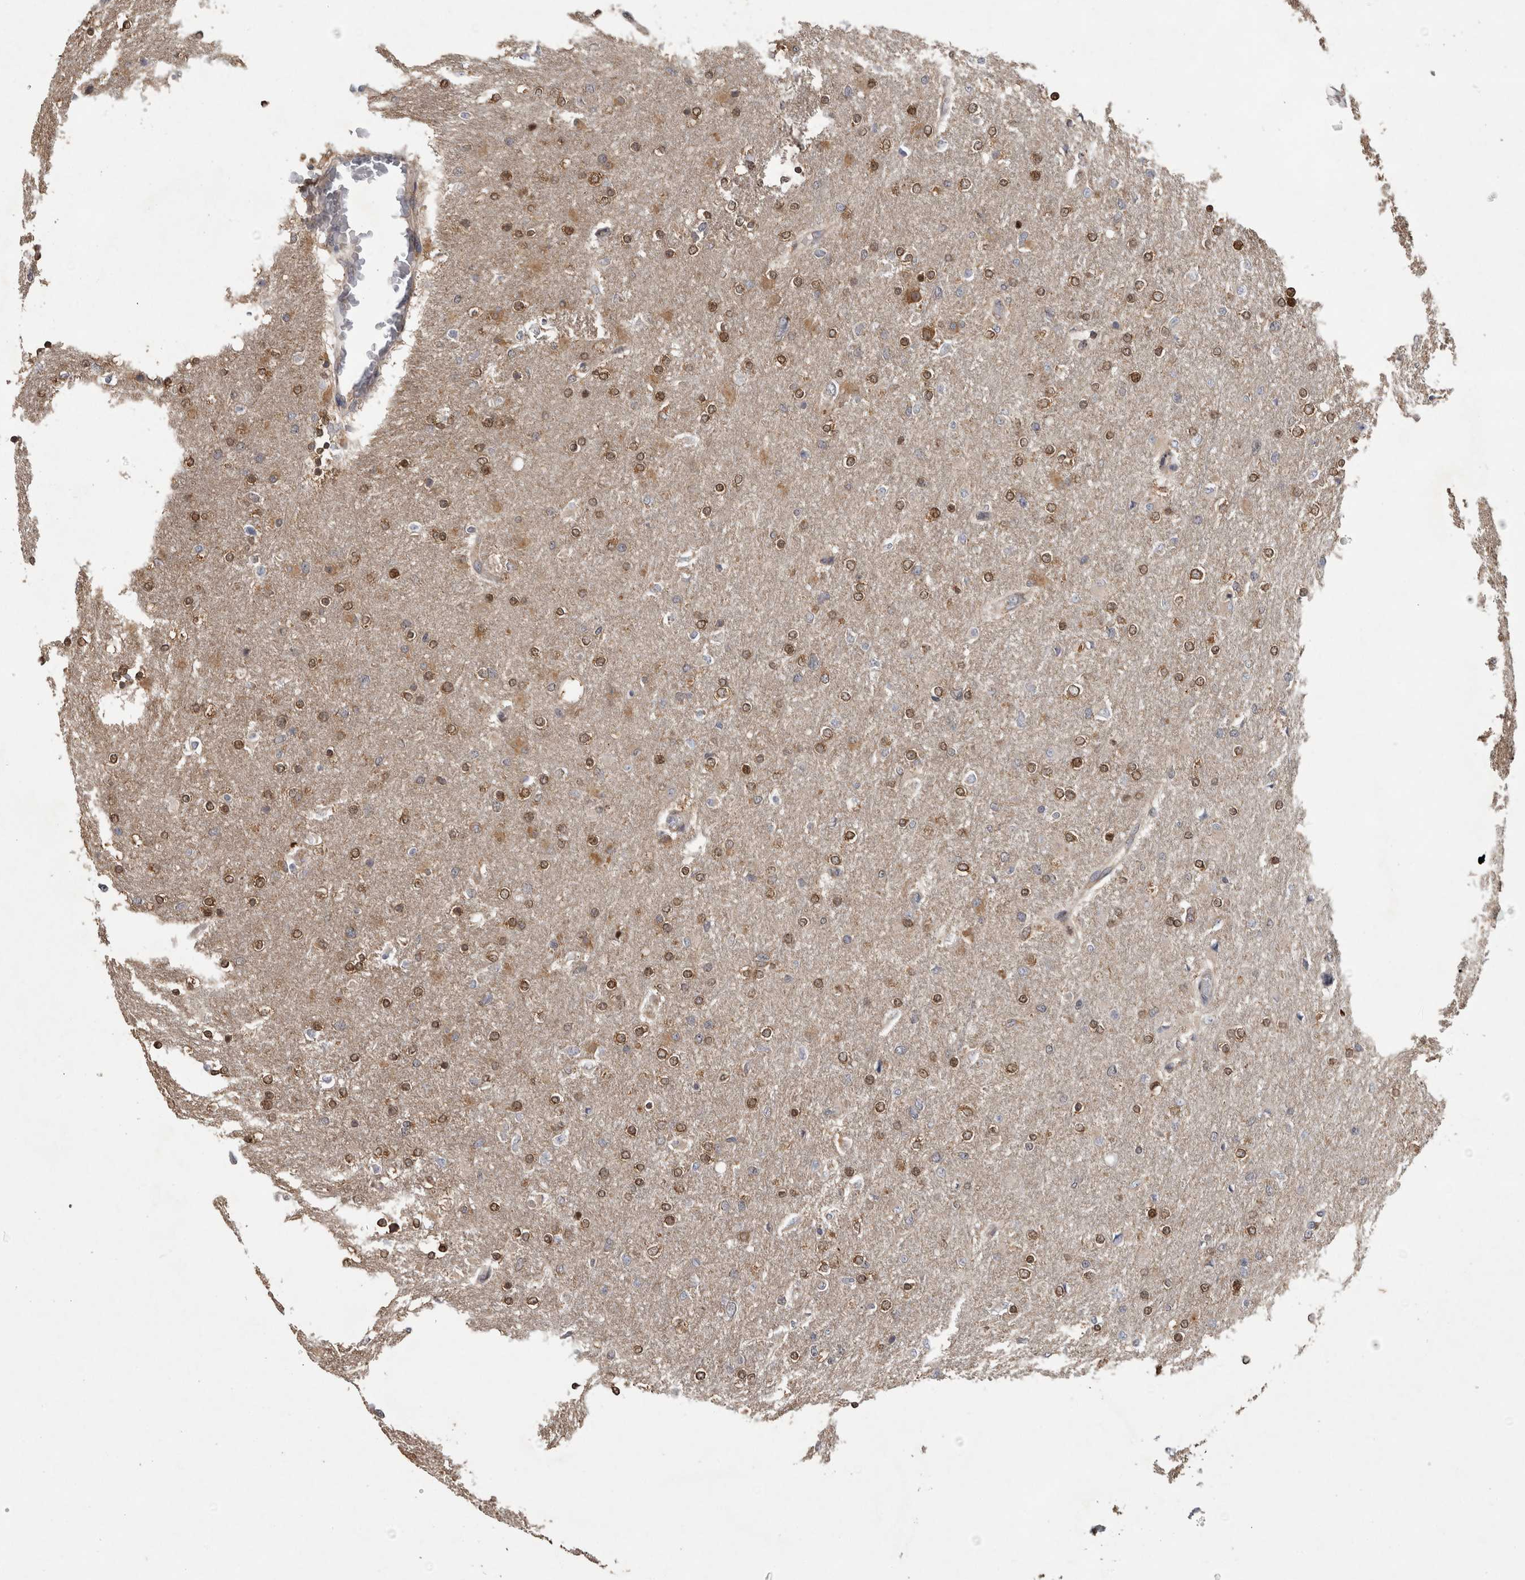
{"staining": {"intensity": "moderate", "quantity": ">75%", "location": "nuclear"}, "tissue": "glioma", "cell_type": "Tumor cells", "image_type": "cancer", "snomed": [{"axis": "morphology", "description": "Glioma, malignant, High grade"}, {"axis": "topography", "description": "Cerebral cortex"}], "caption": "The image reveals immunohistochemical staining of high-grade glioma (malignant). There is moderate nuclear expression is seen in approximately >75% of tumor cells. Immunohistochemistry (ihc) stains the protein in brown and the nuclei are stained blue.", "gene": "ATXN2", "patient": {"sex": "female", "age": 36}}